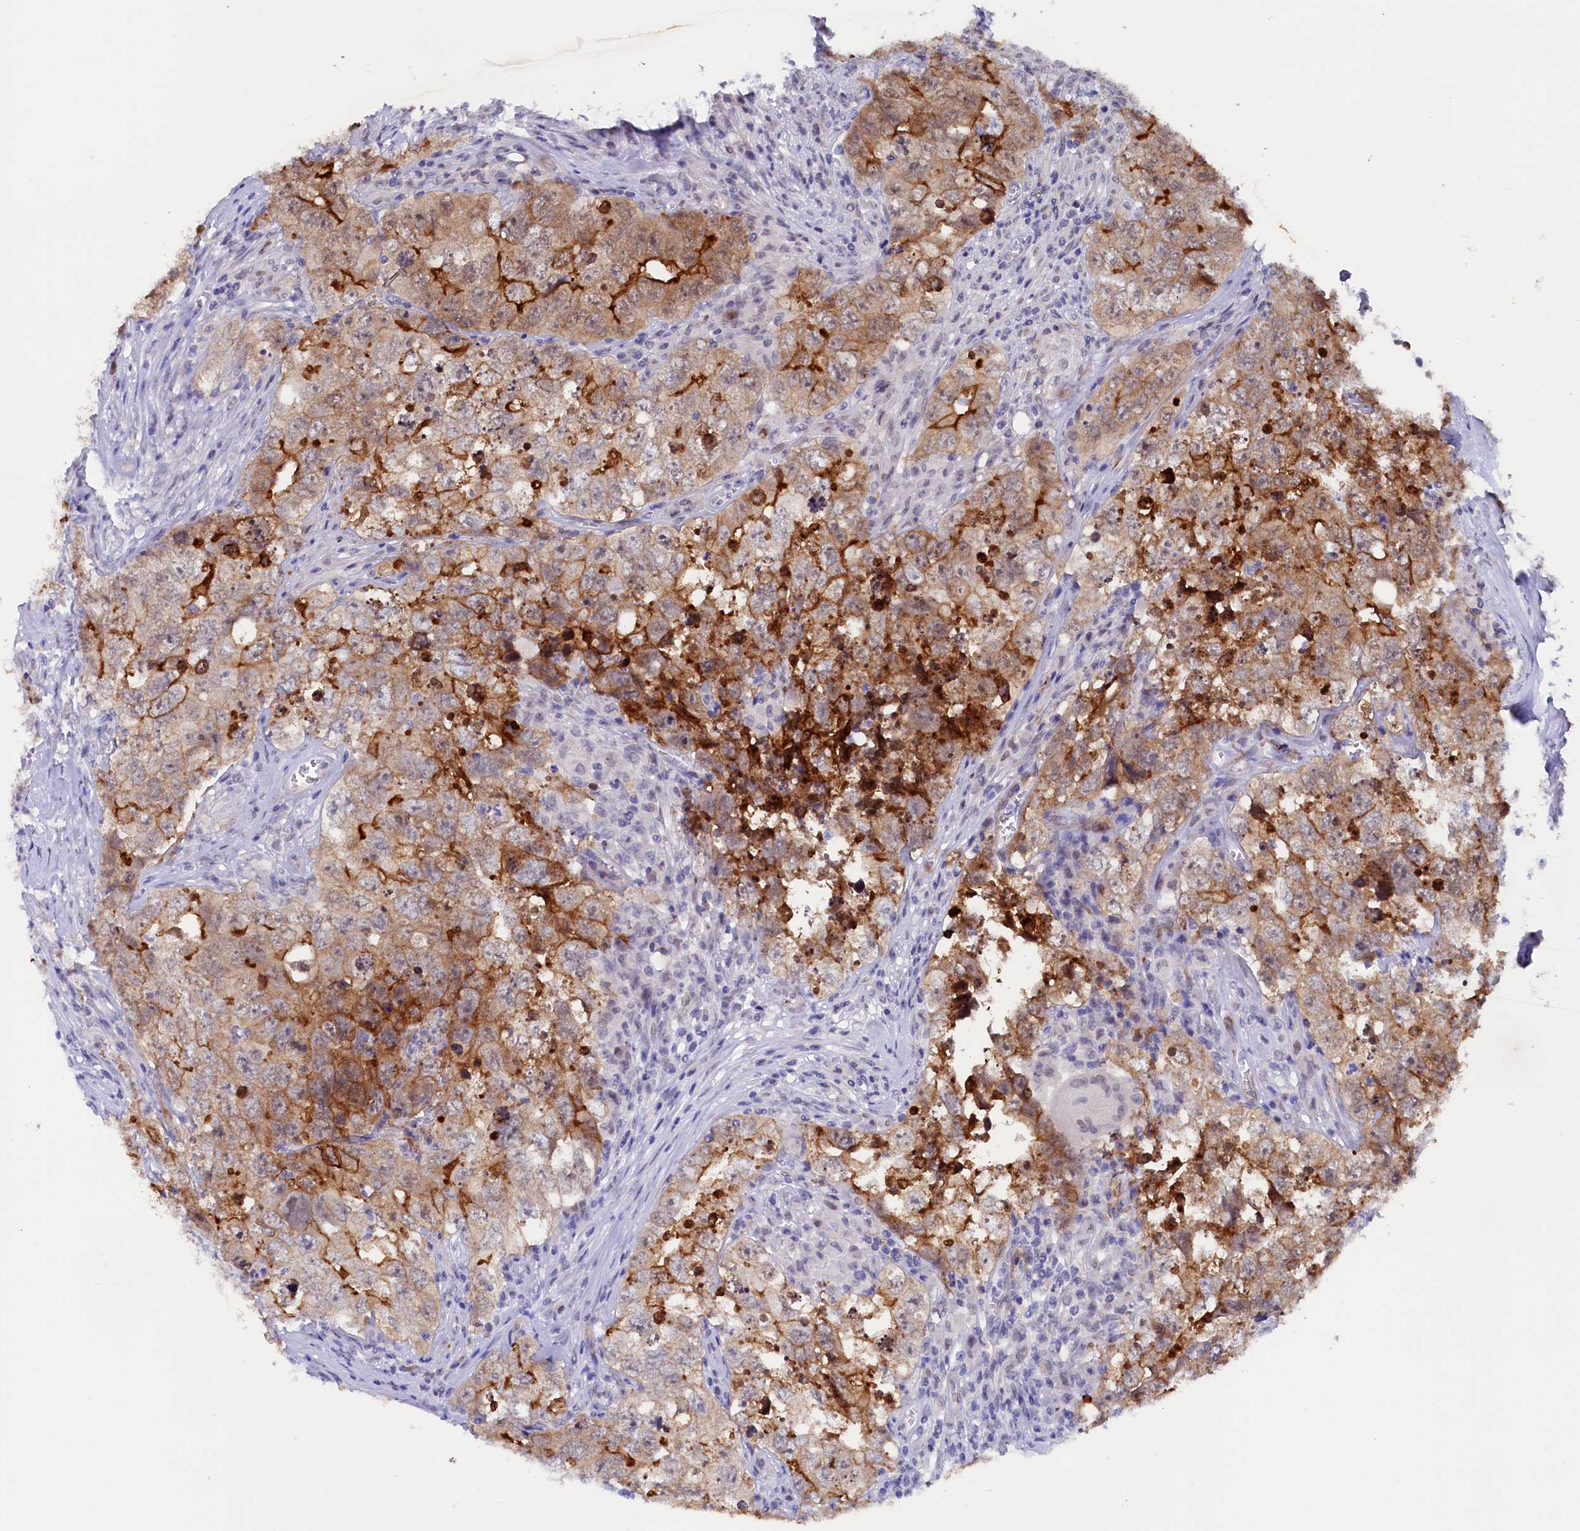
{"staining": {"intensity": "strong", "quantity": "25%-75%", "location": "cytoplasmic/membranous"}, "tissue": "testis cancer", "cell_type": "Tumor cells", "image_type": "cancer", "snomed": [{"axis": "morphology", "description": "Seminoma, NOS"}, {"axis": "morphology", "description": "Carcinoma, Embryonal, NOS"}, {"axis": "topography", "description": "Testis"}], "caption": "Tumor cells display high levels of strong cytoplasmic/membranous expression in approximately 25%-75% of cells in testis cancer.", "gene": "PACSIN3", "patient": {"sex": "male", "age": 43}}